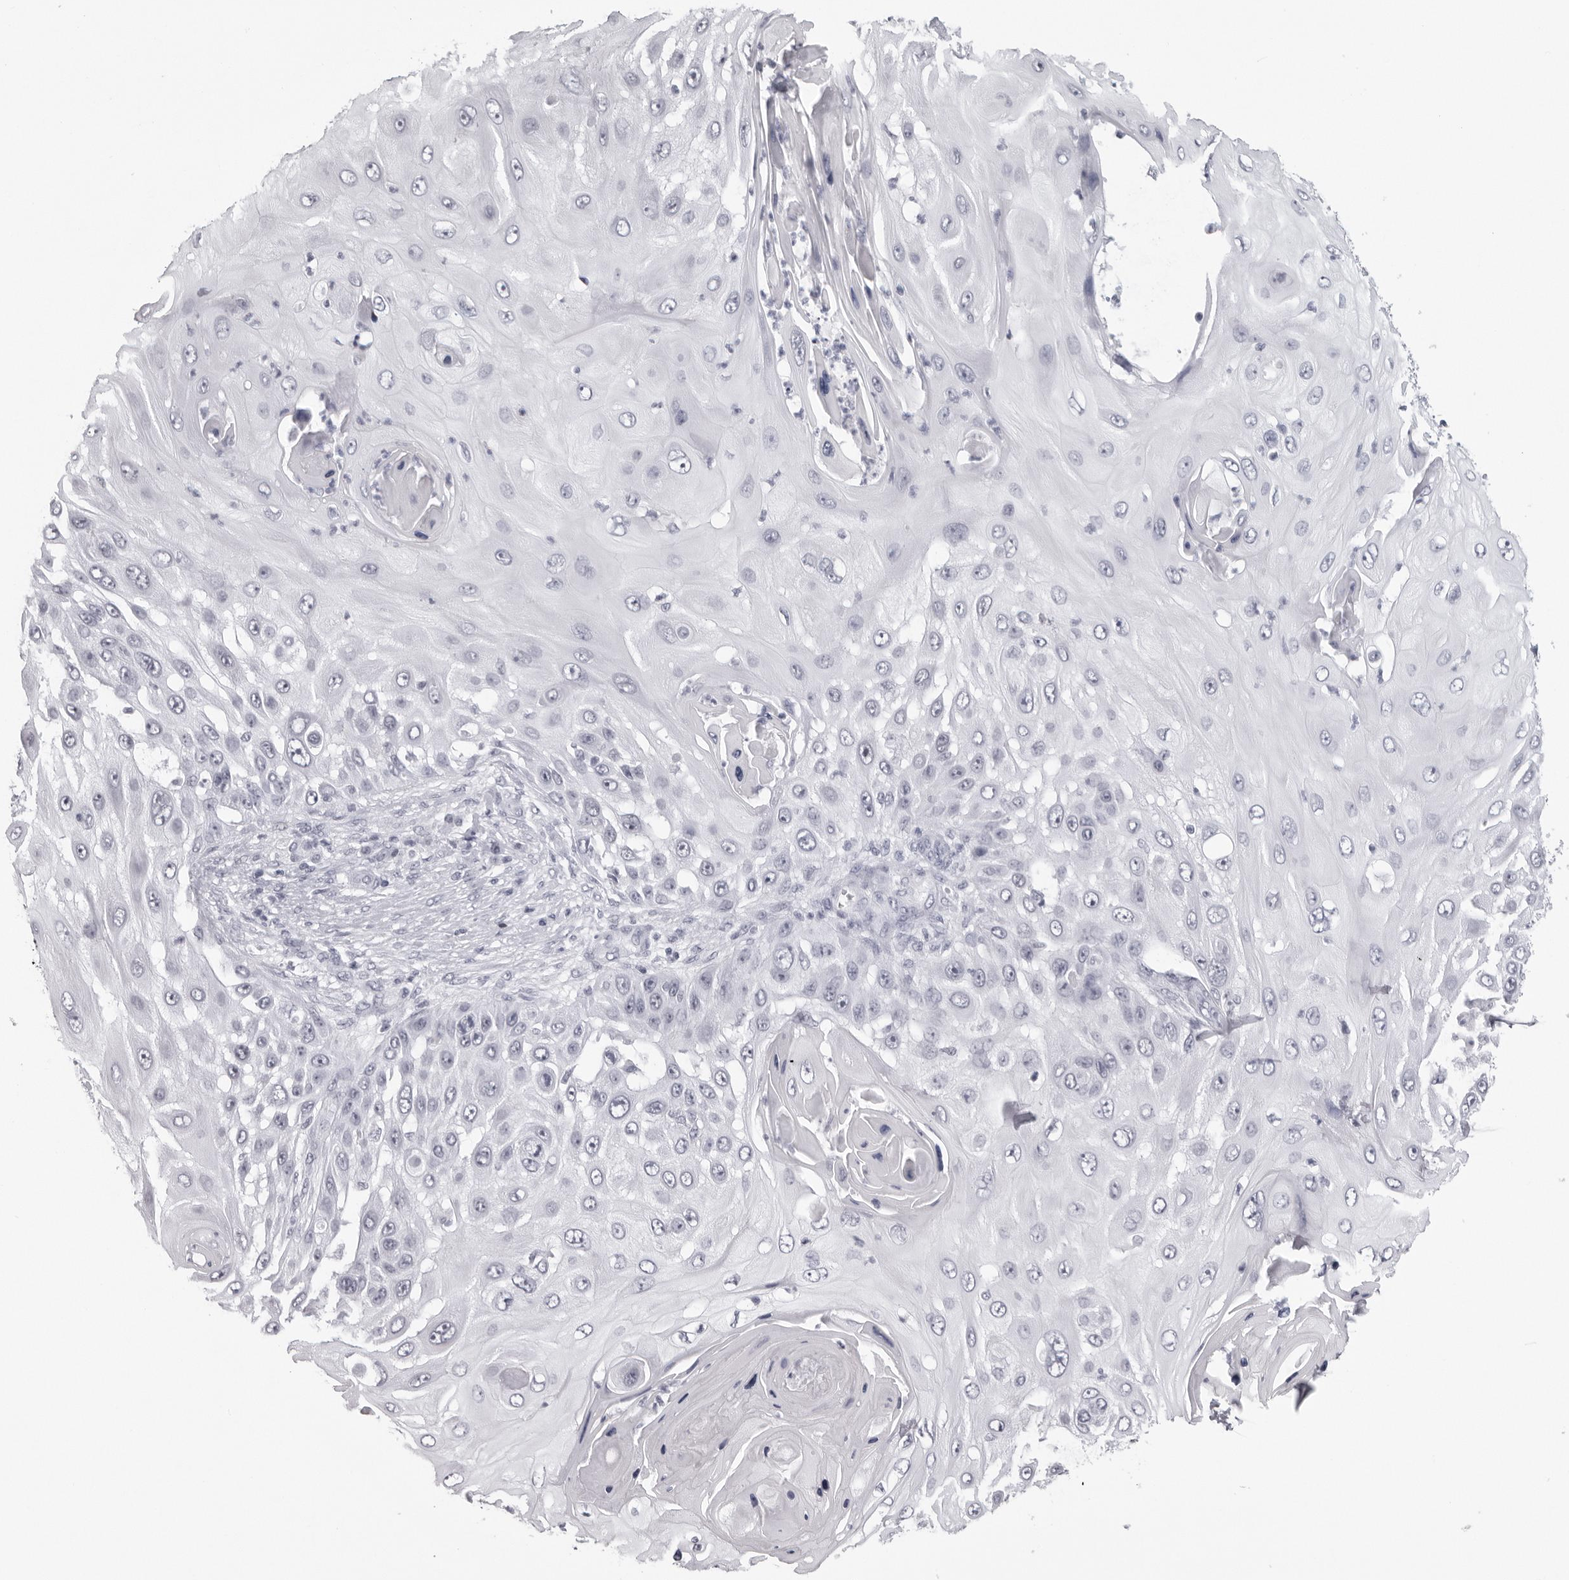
{"staining": {"intensity": "negative", "quantity": "none", "location": "none"}, "tissue": "skin cancer", "cell_type": "Tumor cells", "image_type": "cancer", "snomed": [{"axis": "morphology", "description": "Squamous cell carcinoma, NOS"}, {"axis": "topography", "description": "Skin"}], "caption": "Tumor cells are negative for brown protein staining in skin cancer (squamous cell carcinoma). Brightfield microscopy of immunohistochemistry stained with DAB (brown) and hematoxylin (blue), captured at high magnification.", "gene": "ESPN", "patient": {"sex": "female", "age": 44}}